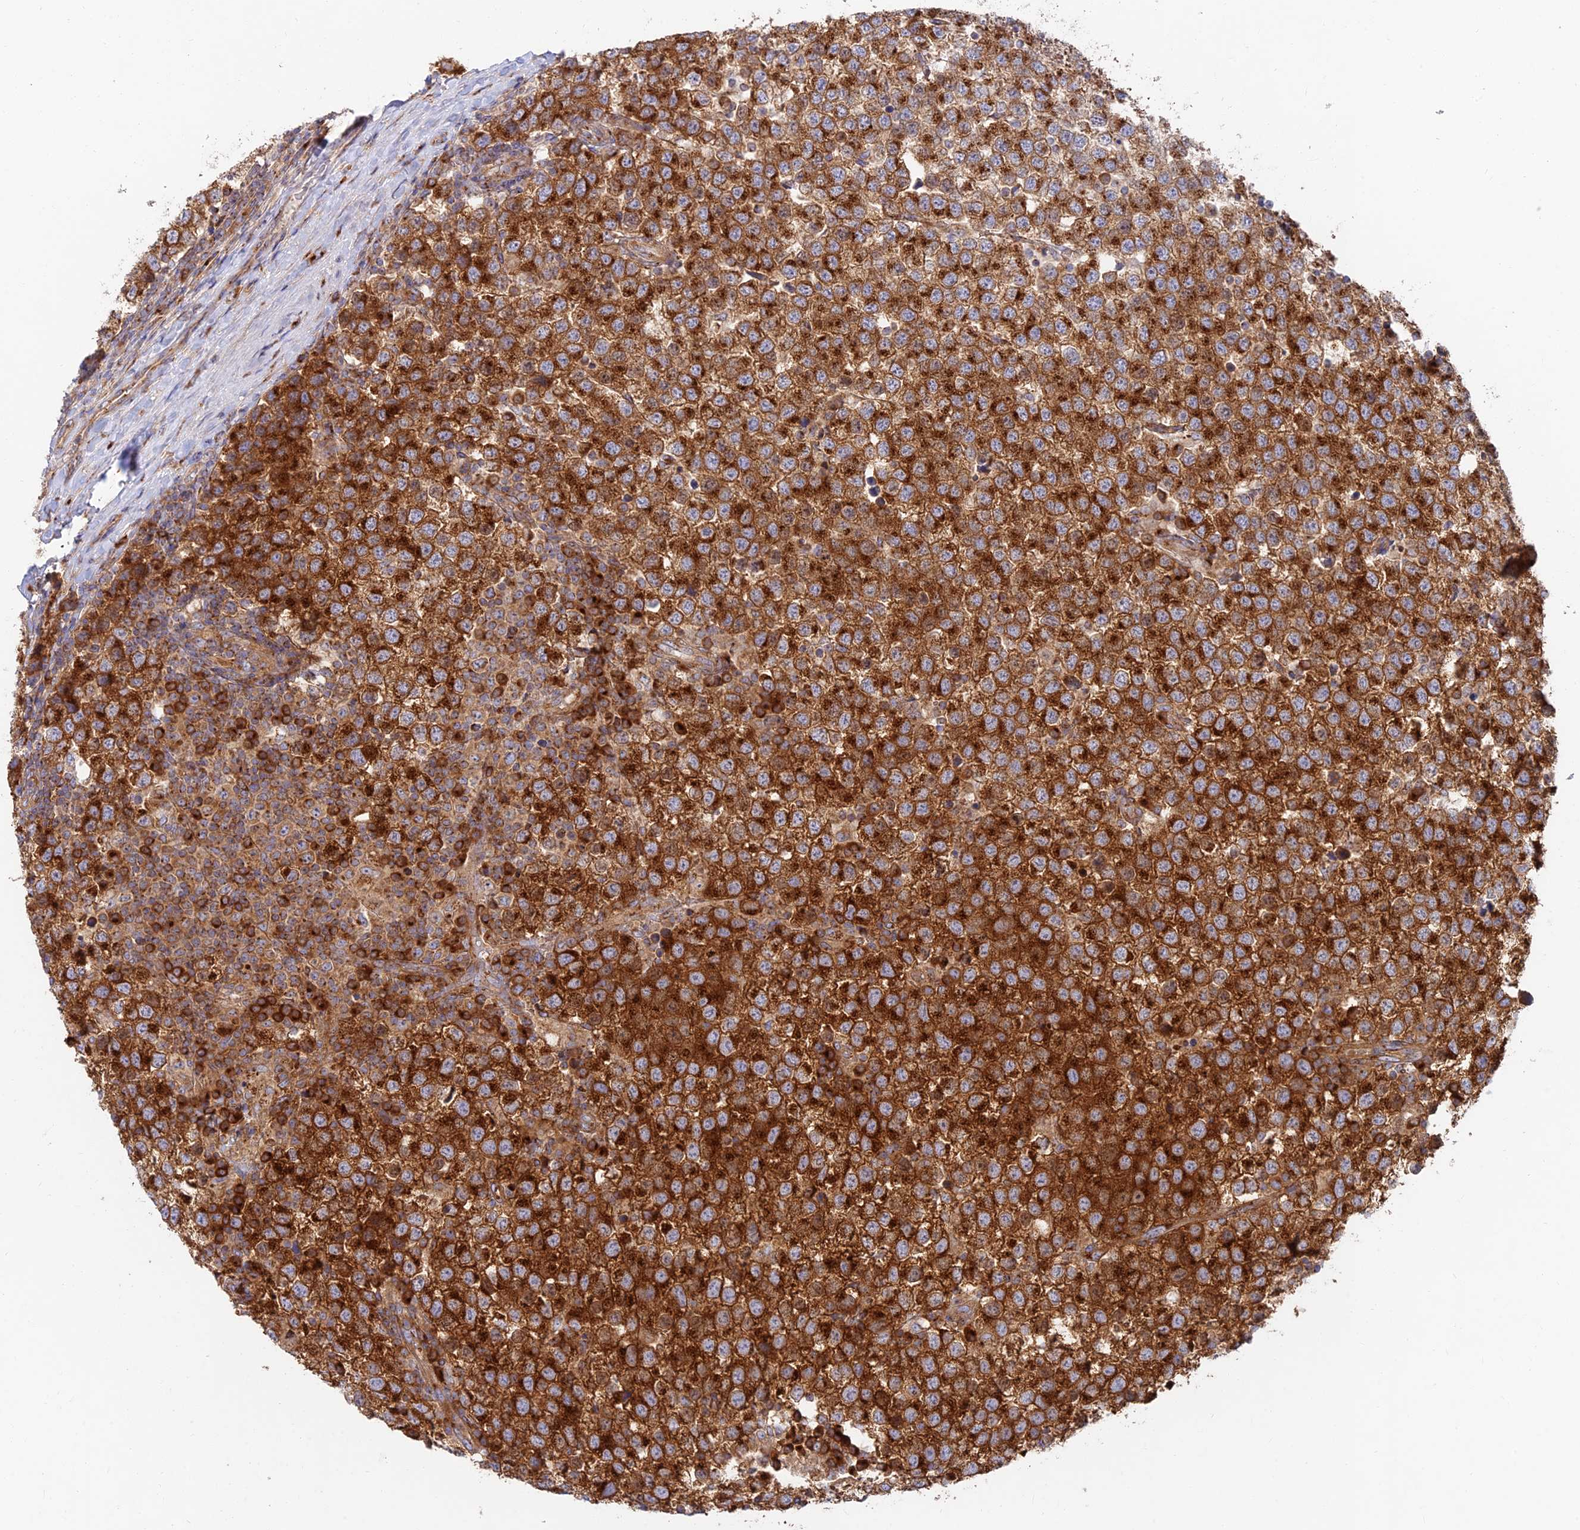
{"staining": {"intensity": "strong", "quantity": ">75%", "location": "cytoplasmic/membranous"}, "tissue": "testis cancer", "cell_type": "Tumor cells", "image_type": "cancer", "snomed": [{"axis": "morphology", "description": "Seminoma, NOS"}, {"axis": "topography", "description": "Testis"}], "caption": "High-magnification brightfield microscopy of testis seminoma stained with DAB (brown) and counterstained with hematoxylin (blue). tumor cells exhibit strong cytoplasmic/membranous expression is appreciated in approximately>75% of cells.", "gene": "GOLGA3", "patient": {"sex": "male", "age": 34}}